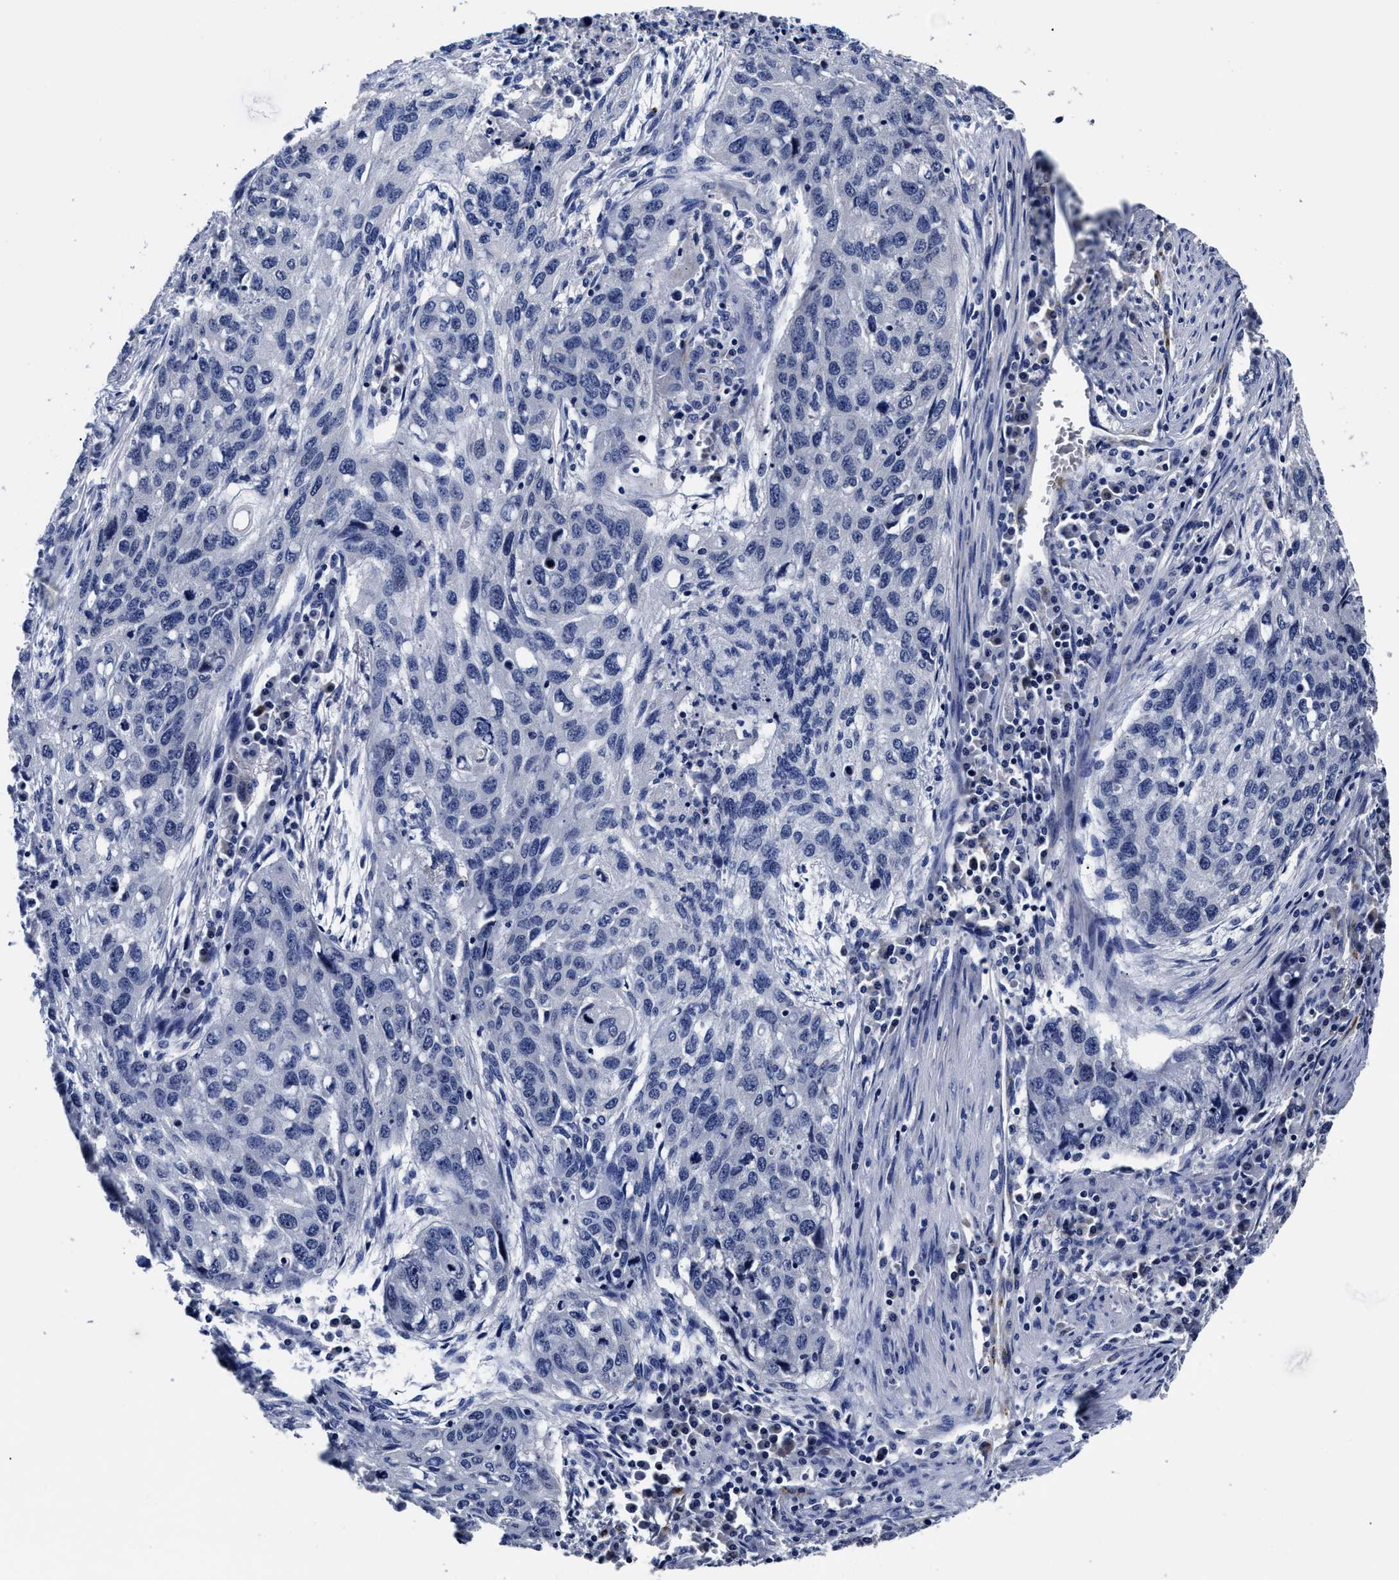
{"staining": {"intensity": "negative", "quantity": "none", "location": "none"}, "tissue": "lung cancer", "cell_type": "Tumor cells", "image_type": "cancer", "snomed": [{"axis": "morphology", "description": "Squamous cell carcinoma, NOS"}, {"axis": "topography", "description": "Lung"}], "caption": "DAB immunohistochemical staining of human squamous cell carcinoma (lung) reveals no significant expression in tumor cells.", "gene": "OLFML2A", "patient": {"sex": "female", "age": 63}}